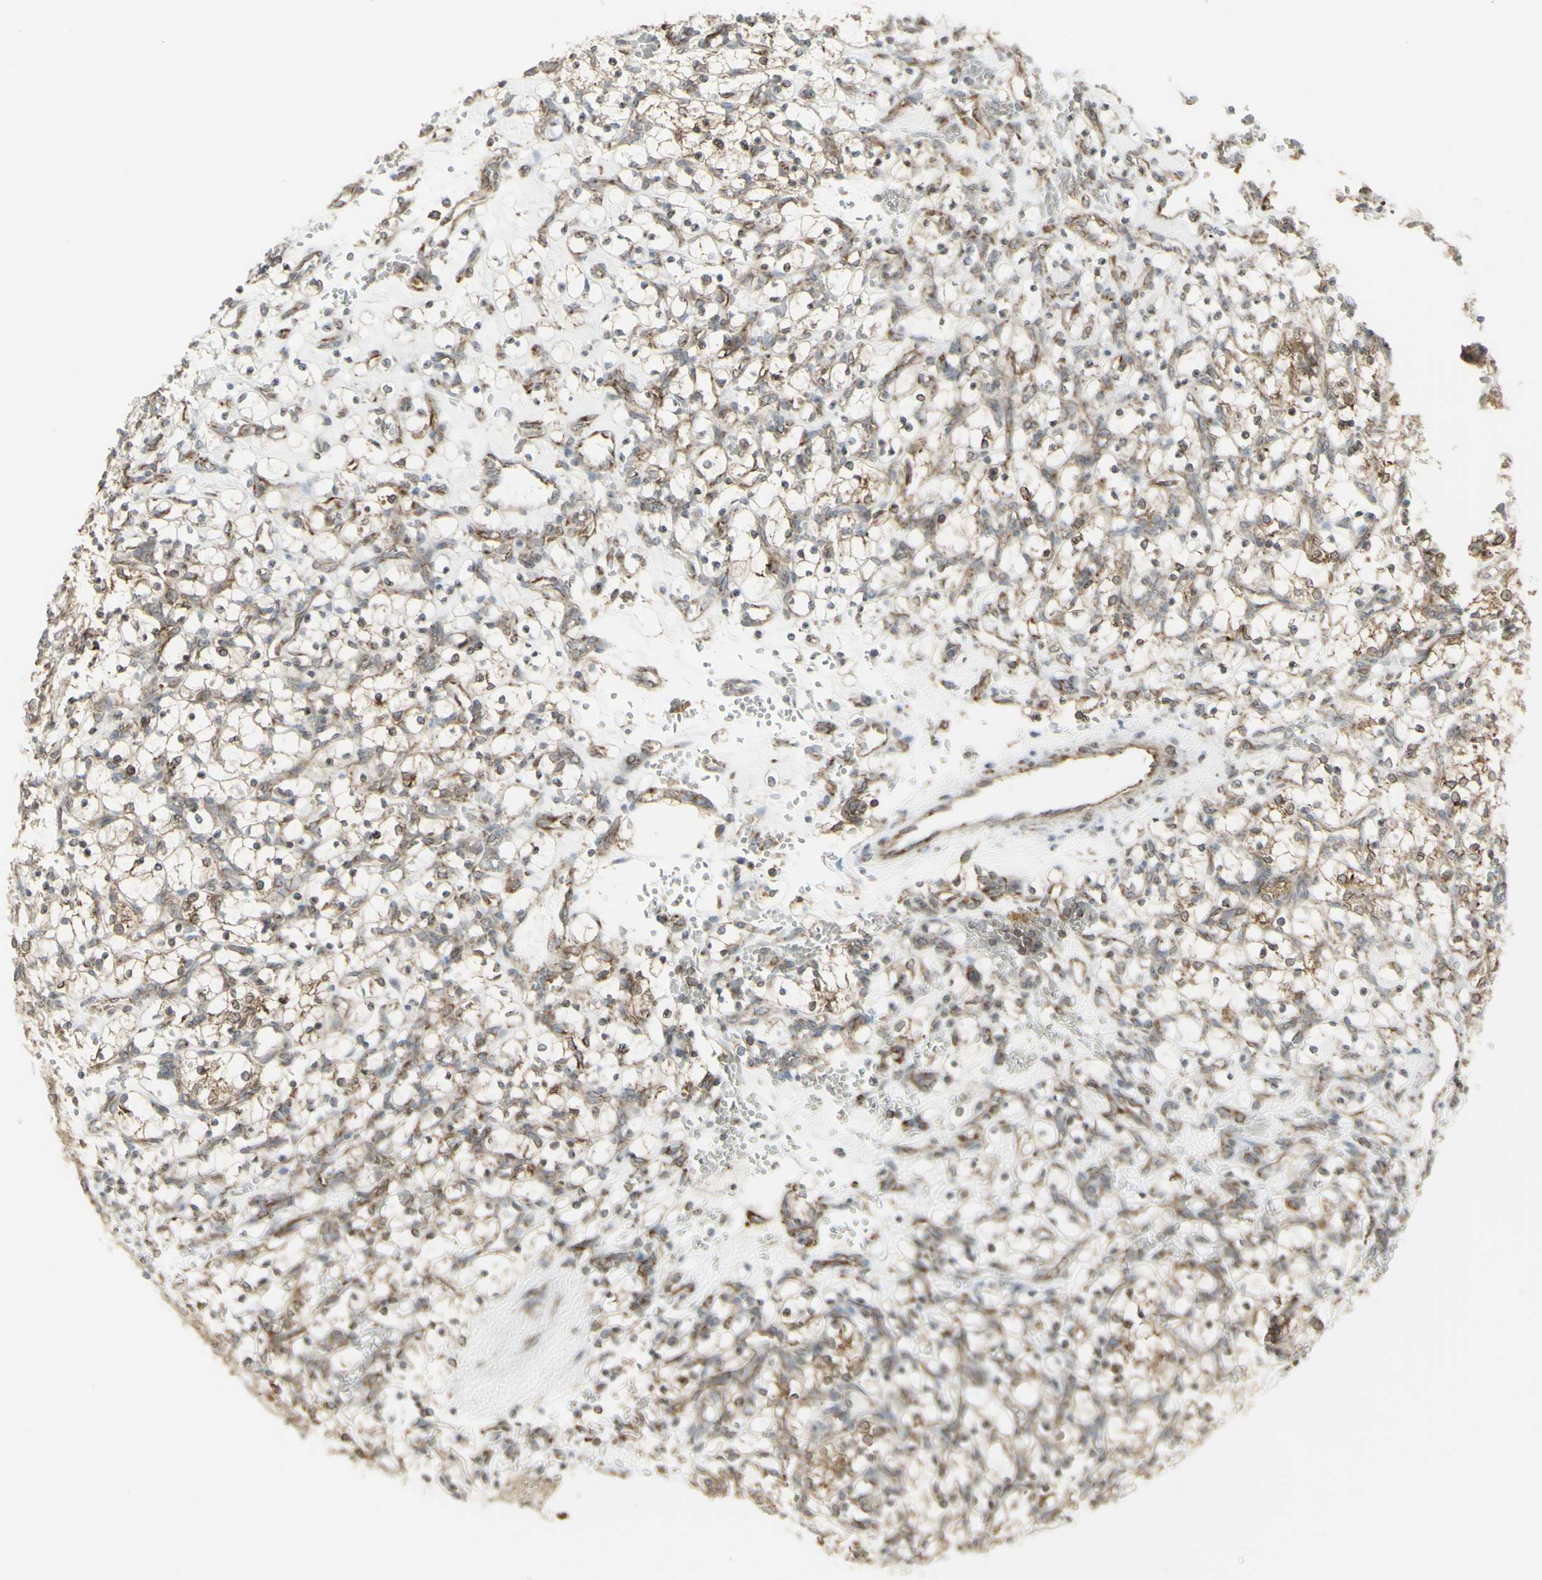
{"staining": {"intensity": "negative", "quantity": "none", "location": "none"}, "tissue": "renal cancer", "cell_type": "Tumor cells", "image_type": "cancer", "snomed": [{"axis": "morphology", "description": "Adenocarcinoma, NOS"}, {"axis": "topography", "description": "Kidney"}], "caption": "This is an IHC photomicrograph of human renal adenocarcinoma. There is no expression in tumor cells.", "gene": "FKBP3", "patient": {"sex": "female", "age": 69}}